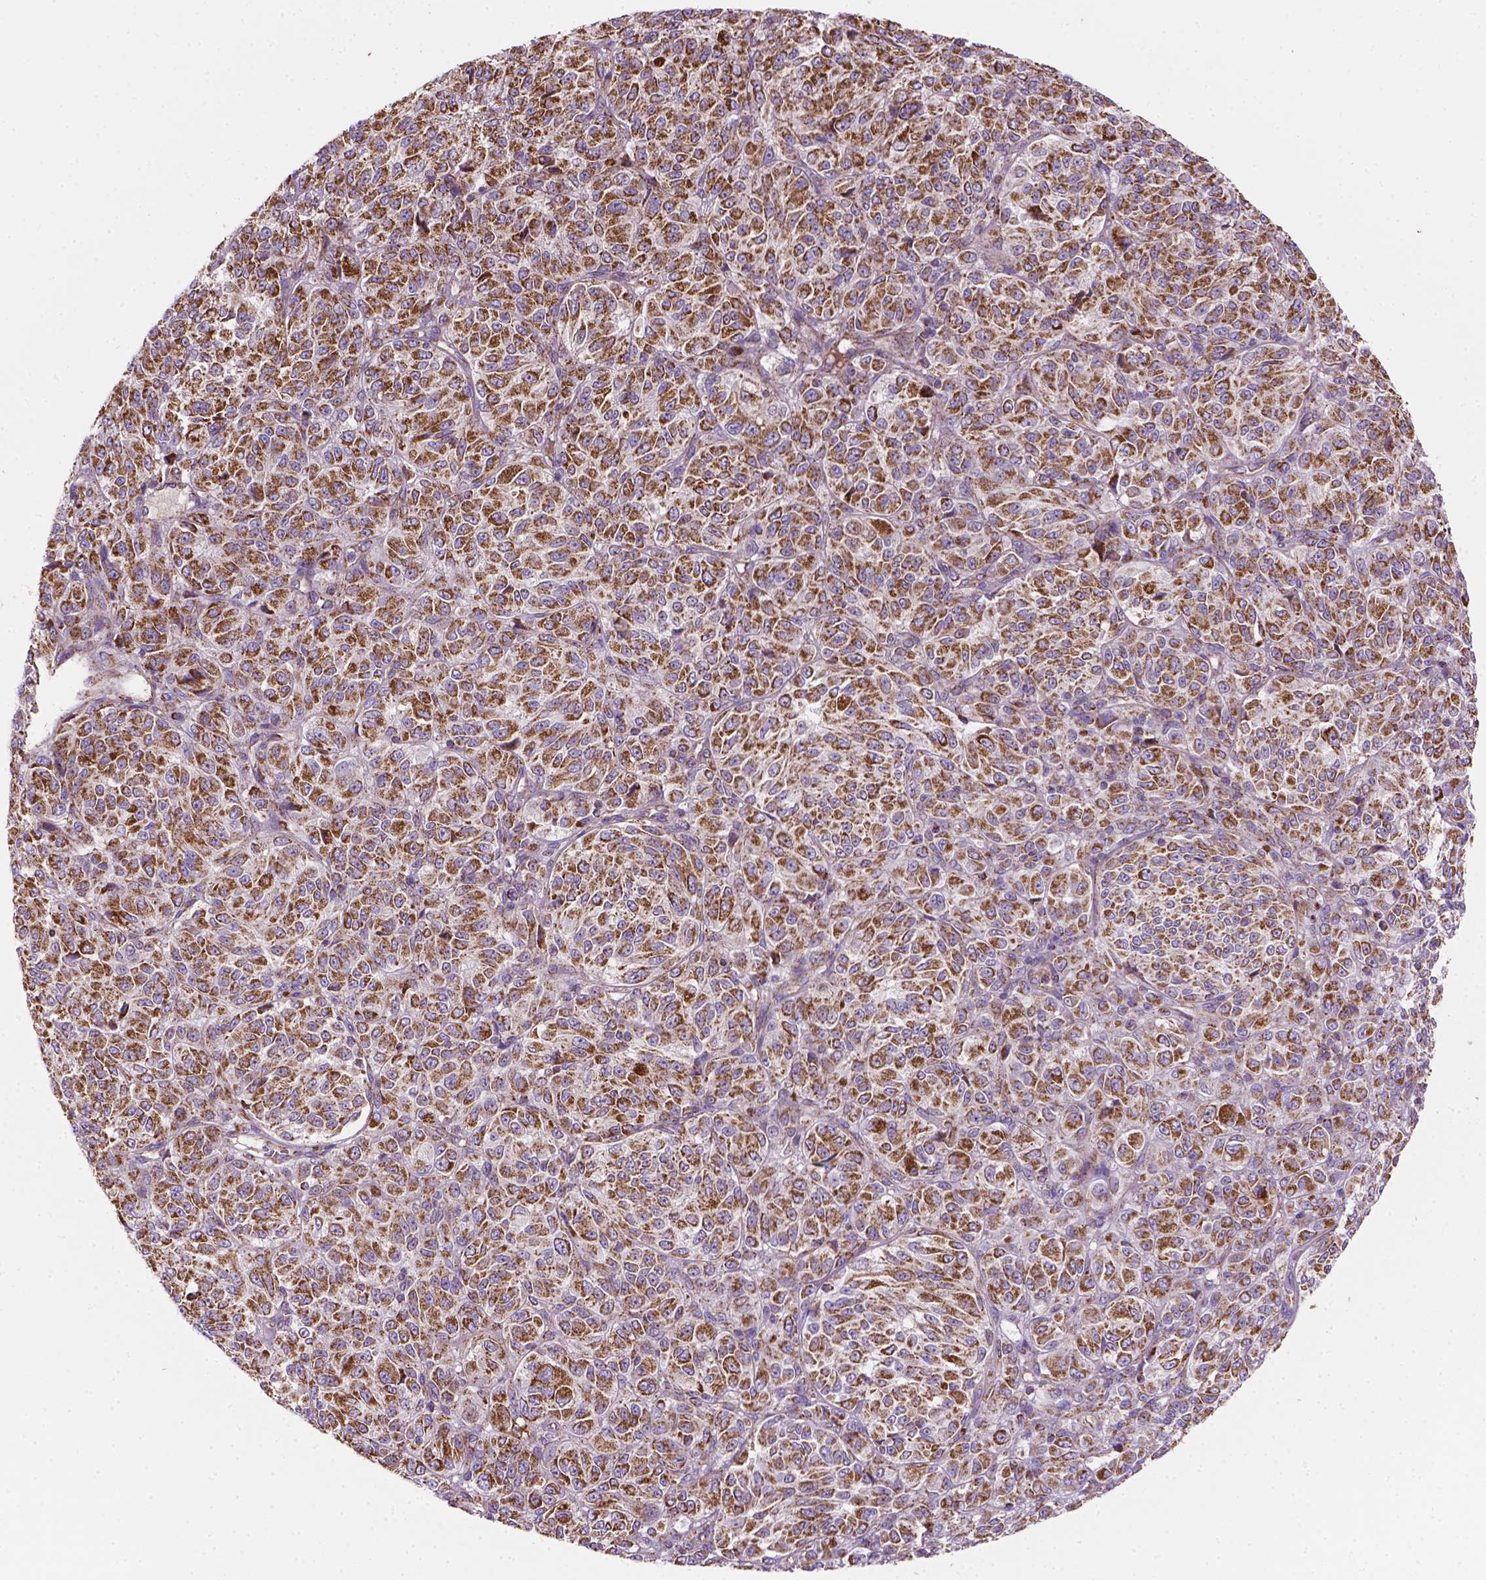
{"staining": {"intensity": "strong", "quantity": ">75%", "location": "cytoplasmic/membranous"}, "tissue": "melanoma", "cell_type": "Tumor cells", "image_type": "cancer", "snomed": [{"axis": "morphology", "description": "Malignant melanoma, Metastatic site"}, {"axis": "topography", "description": "Brain"}], "caption": "This image reveals malignant melanoma (metastatic site) stained with IHC to label a protein in brown. The cytoplasmic/membranous of tumor cells show strong positivity for the protein. Nuclei are counter-stained blue.", "gene": "PIBF1", "patient": {"sex": "female", "age": 56}}